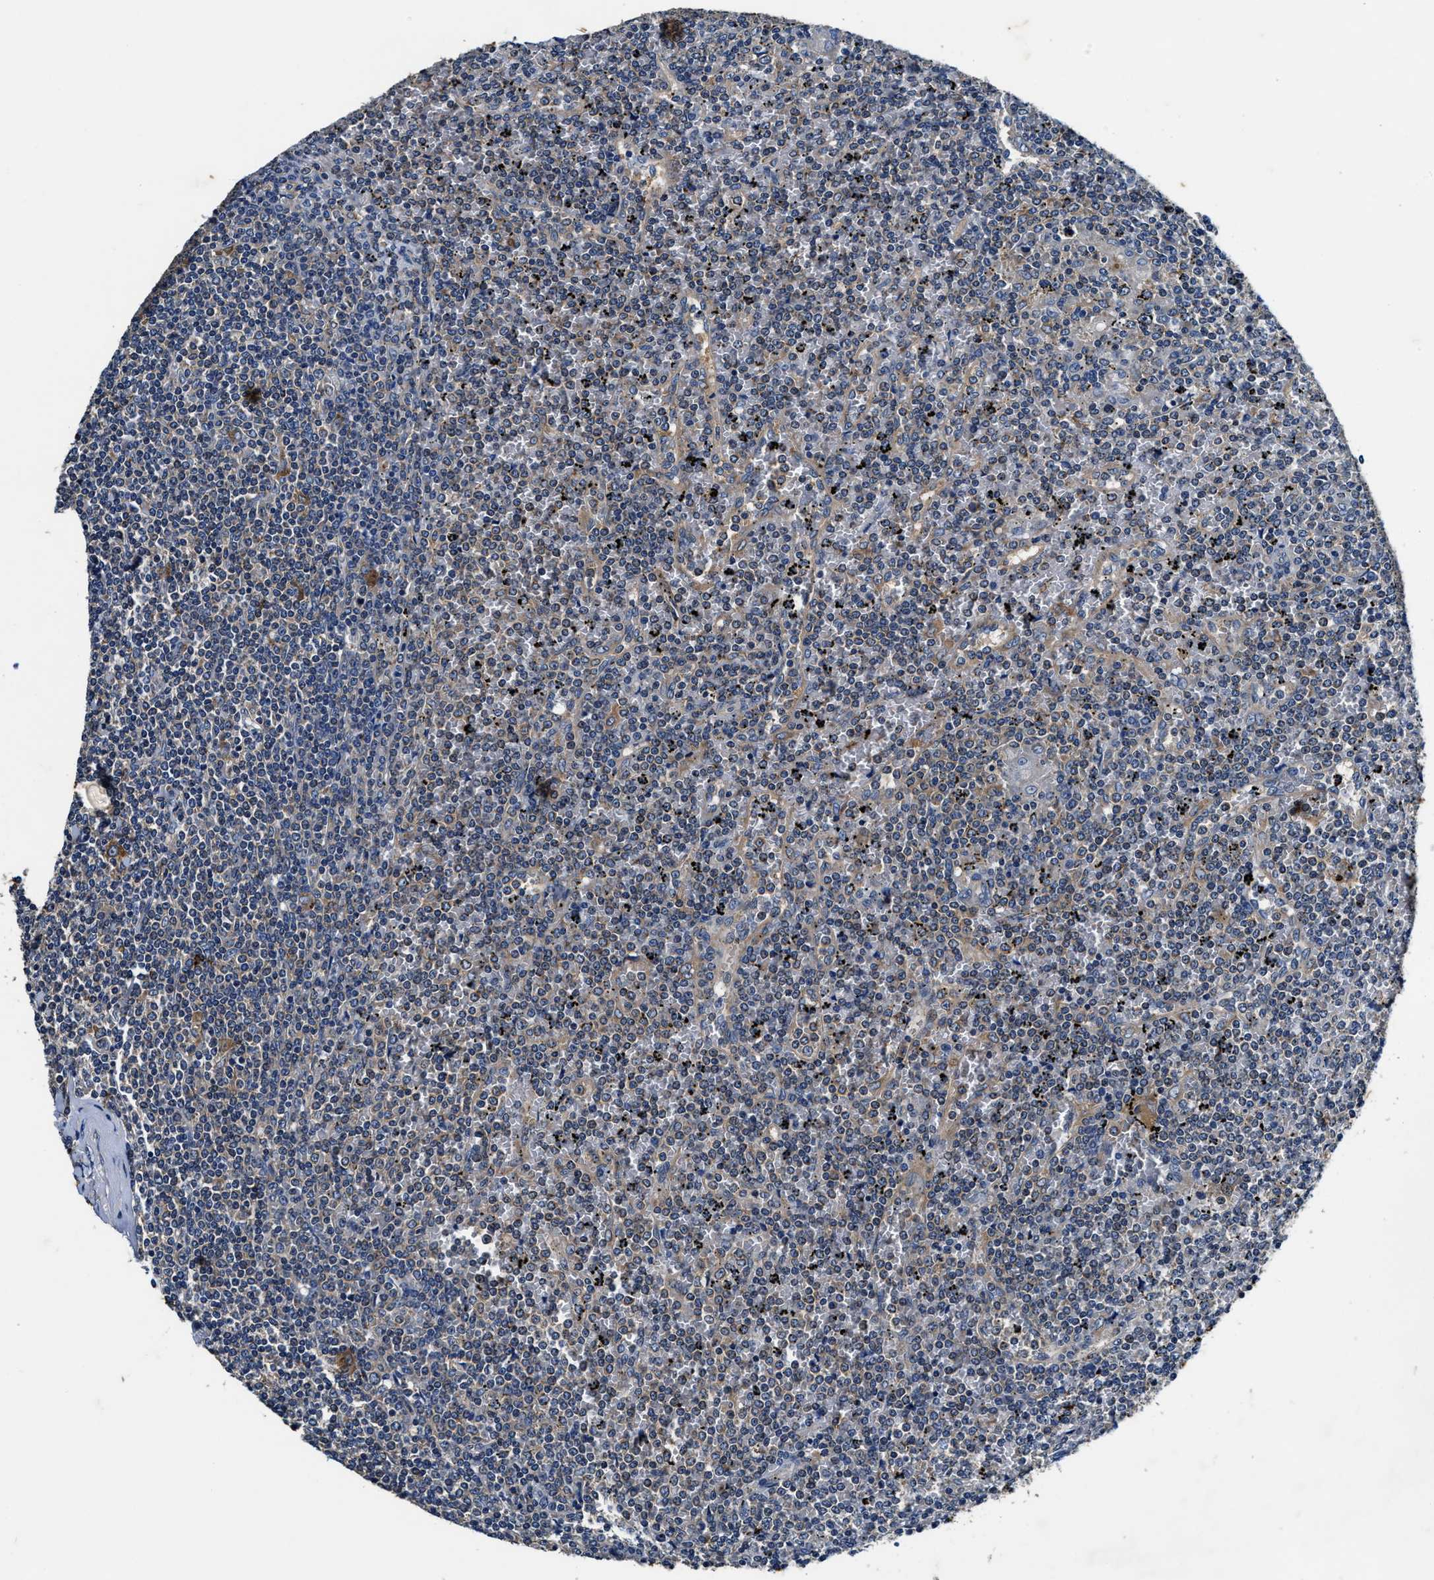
{"staining": {"intensity": "weak", "quantity": "<25%", "location": "cytoplasmic/membranous"}, "tissue": "lymphoma", "cell_type": "Tumor cells", "image_type": "cancer", "snomed": [{"axis": "morphology", "description": "Malignant lymphoma, non-Hodgkin's type, Low grade"}, {"axis": "topography", "description": "Spleen"}], "caption": "This photomicrograph is of malignant lymphoma, non-Hodgkin's type (low-grade) stained with immunohistochemistry to label a protein in brown with the nuclei are counter-stained blue. There is no expression in tumor cells. Brightfield microscopy of IHC stained with DAB (brown) and hematoxylin (blue), captured at high magnification.", "gene": "PI4KB", "patient": {"sex": "female", "age": 19}}